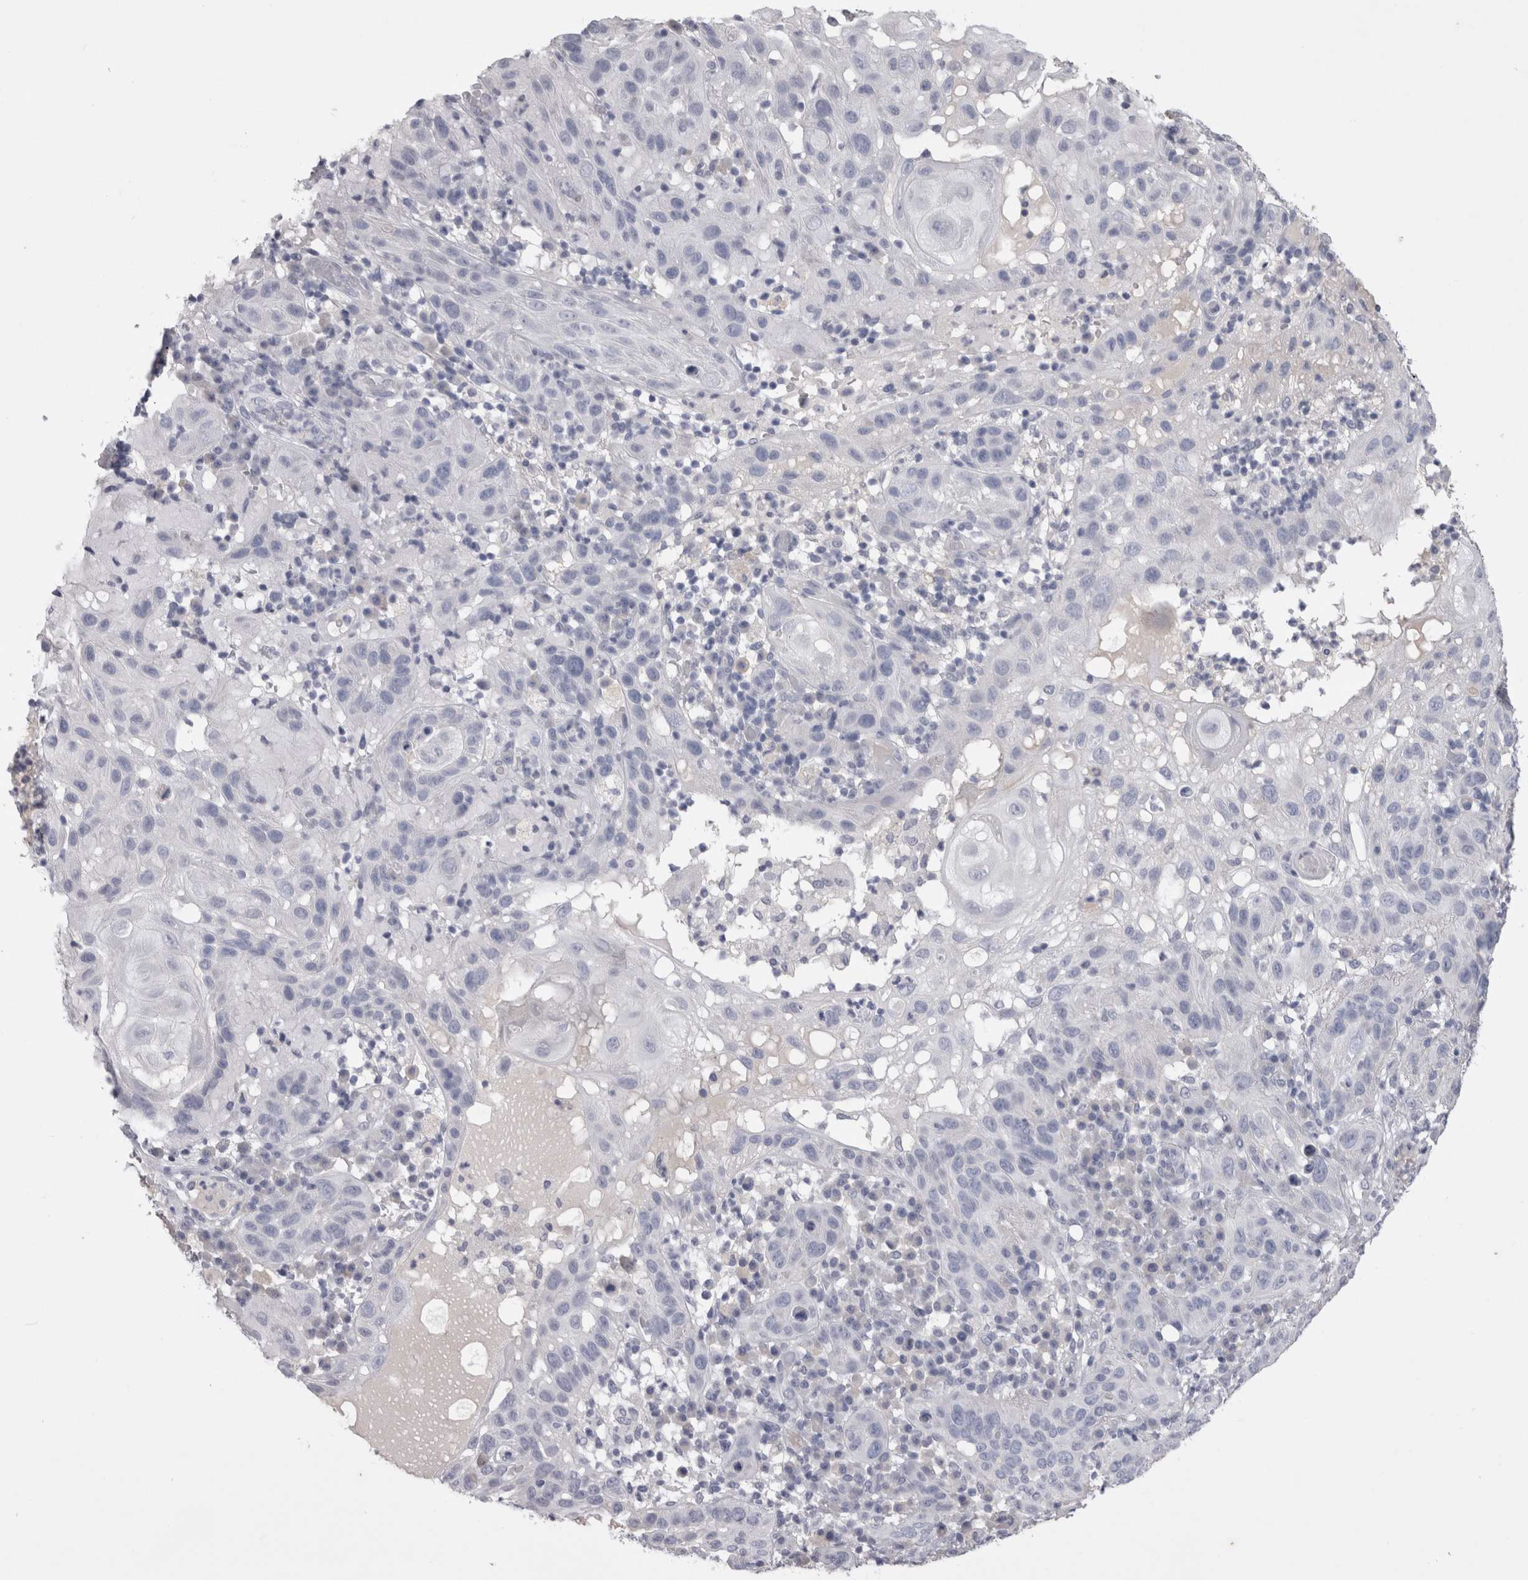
{"staining": {"intensity": "negative", "quantity": "none", "location": "none"}, "tissue": "skin cancer", "cell_type": "Tumor cells", "image_type": "cancer", "snomed": [{"axis": "morphology", "description": "Normal tissue, NOS"}, {"axis": "morphology", "description": "Squamous cell carcinoma, NOS"}, {"axis": "topography", "description": "Skin"}], "caption": "Image shows no significant protein expression in tumor cells of skin cancer.", "gene": "ADAM2", "patient": {"sex": "female", "age": 96}}